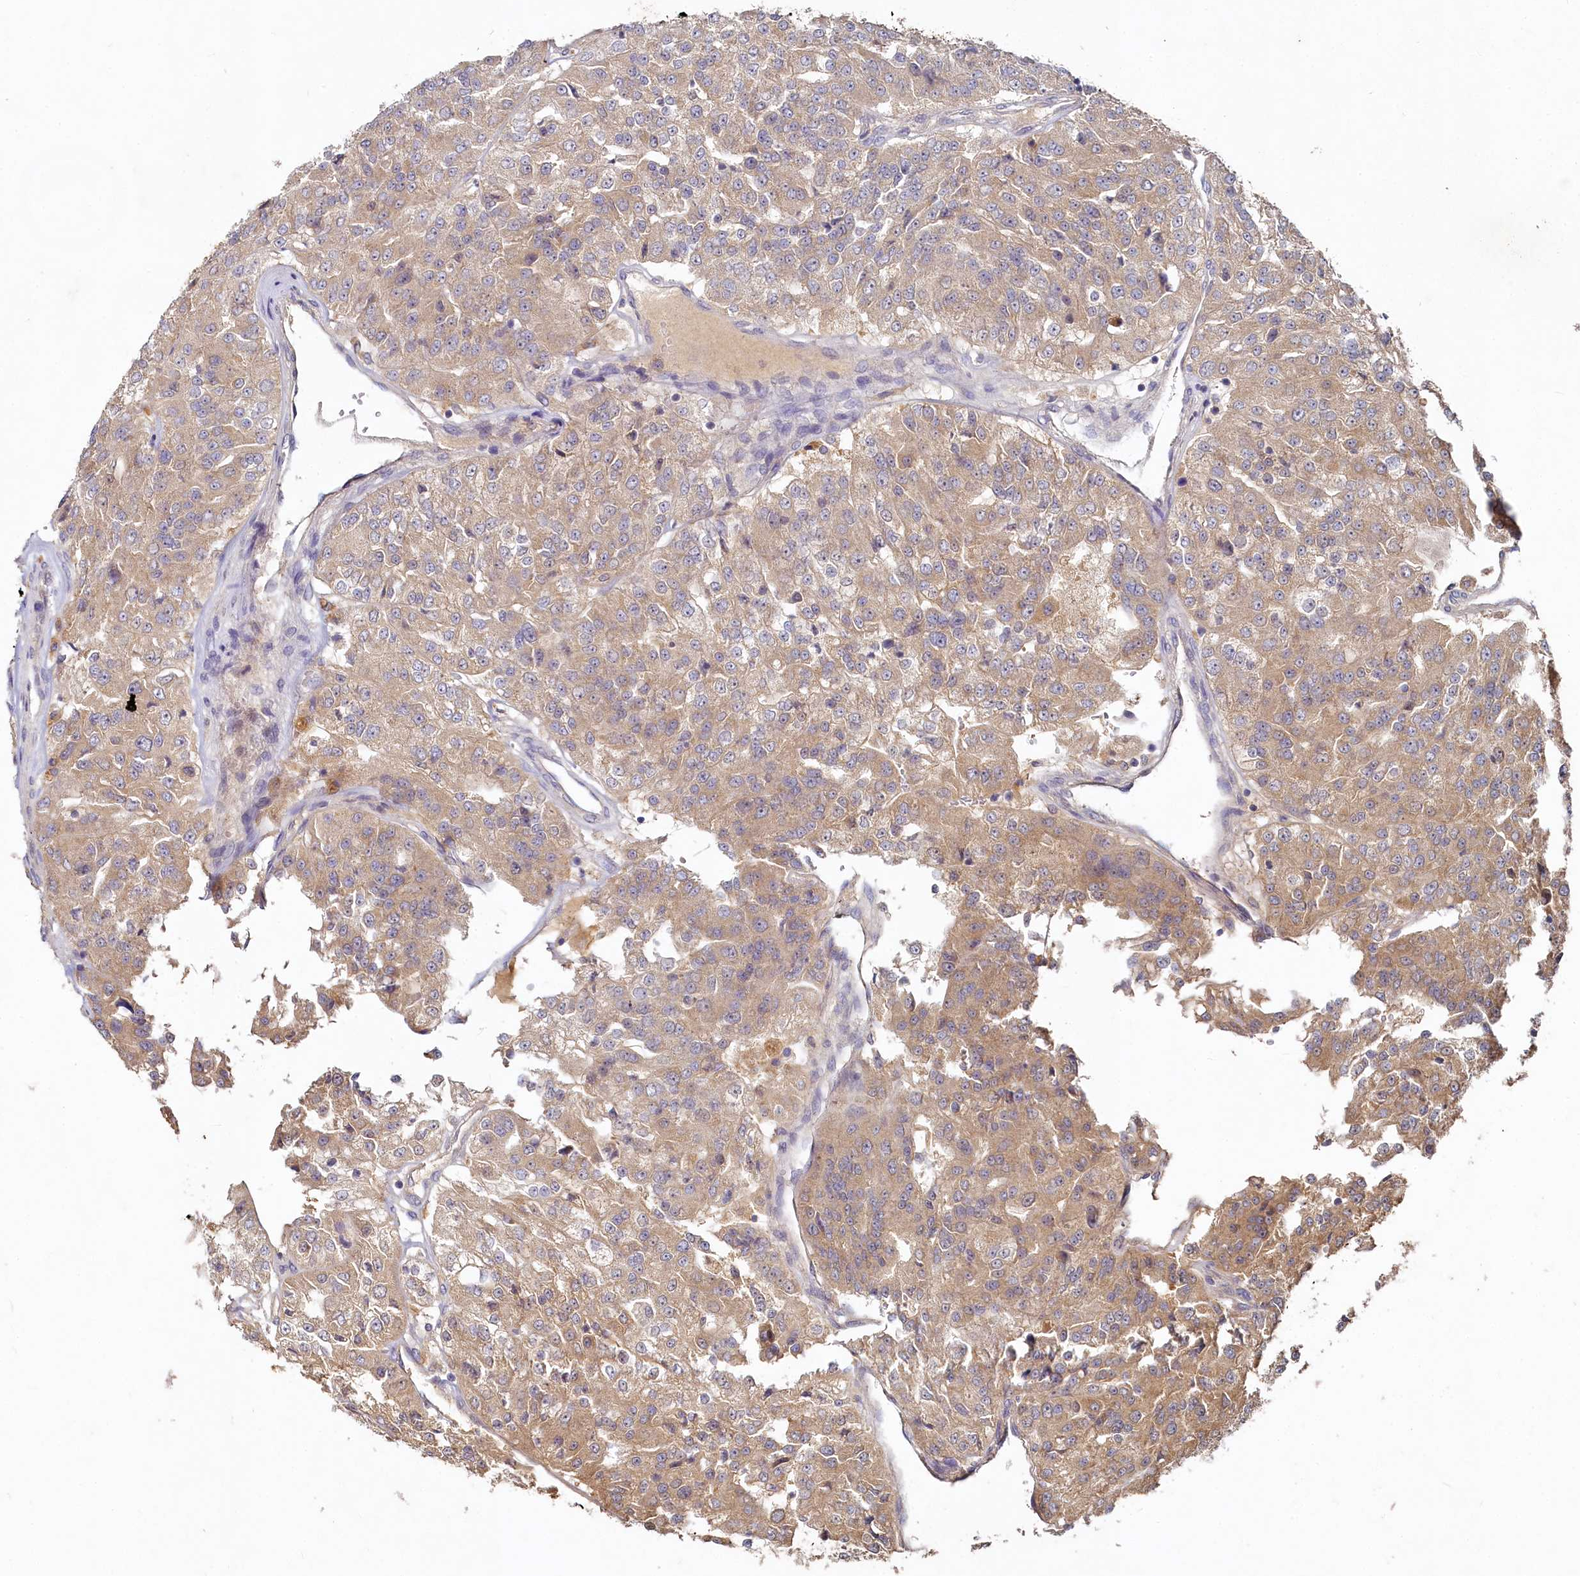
{"staining": {"intensity": "weak", "quantity": ">75%", "location": "cytoplasmic/membranous"}, "tissue": "renal cancer", "cell_type": "Tumor cells", "image_type": "cancer", "snomed": [{"axis": "morphology", "description": "Adenocarcinoma, NOS"}, {"axis": "topography", "description": "Kidney"}], "caption": "Protein positivity by IHC exhibits weak cytoplasmic/membranous staining in approximately >75% of tumor cells in renal cancer (adenocarcinoma).", "gene": "HERC3", "patient": {"sex": "female", "age": 63}}